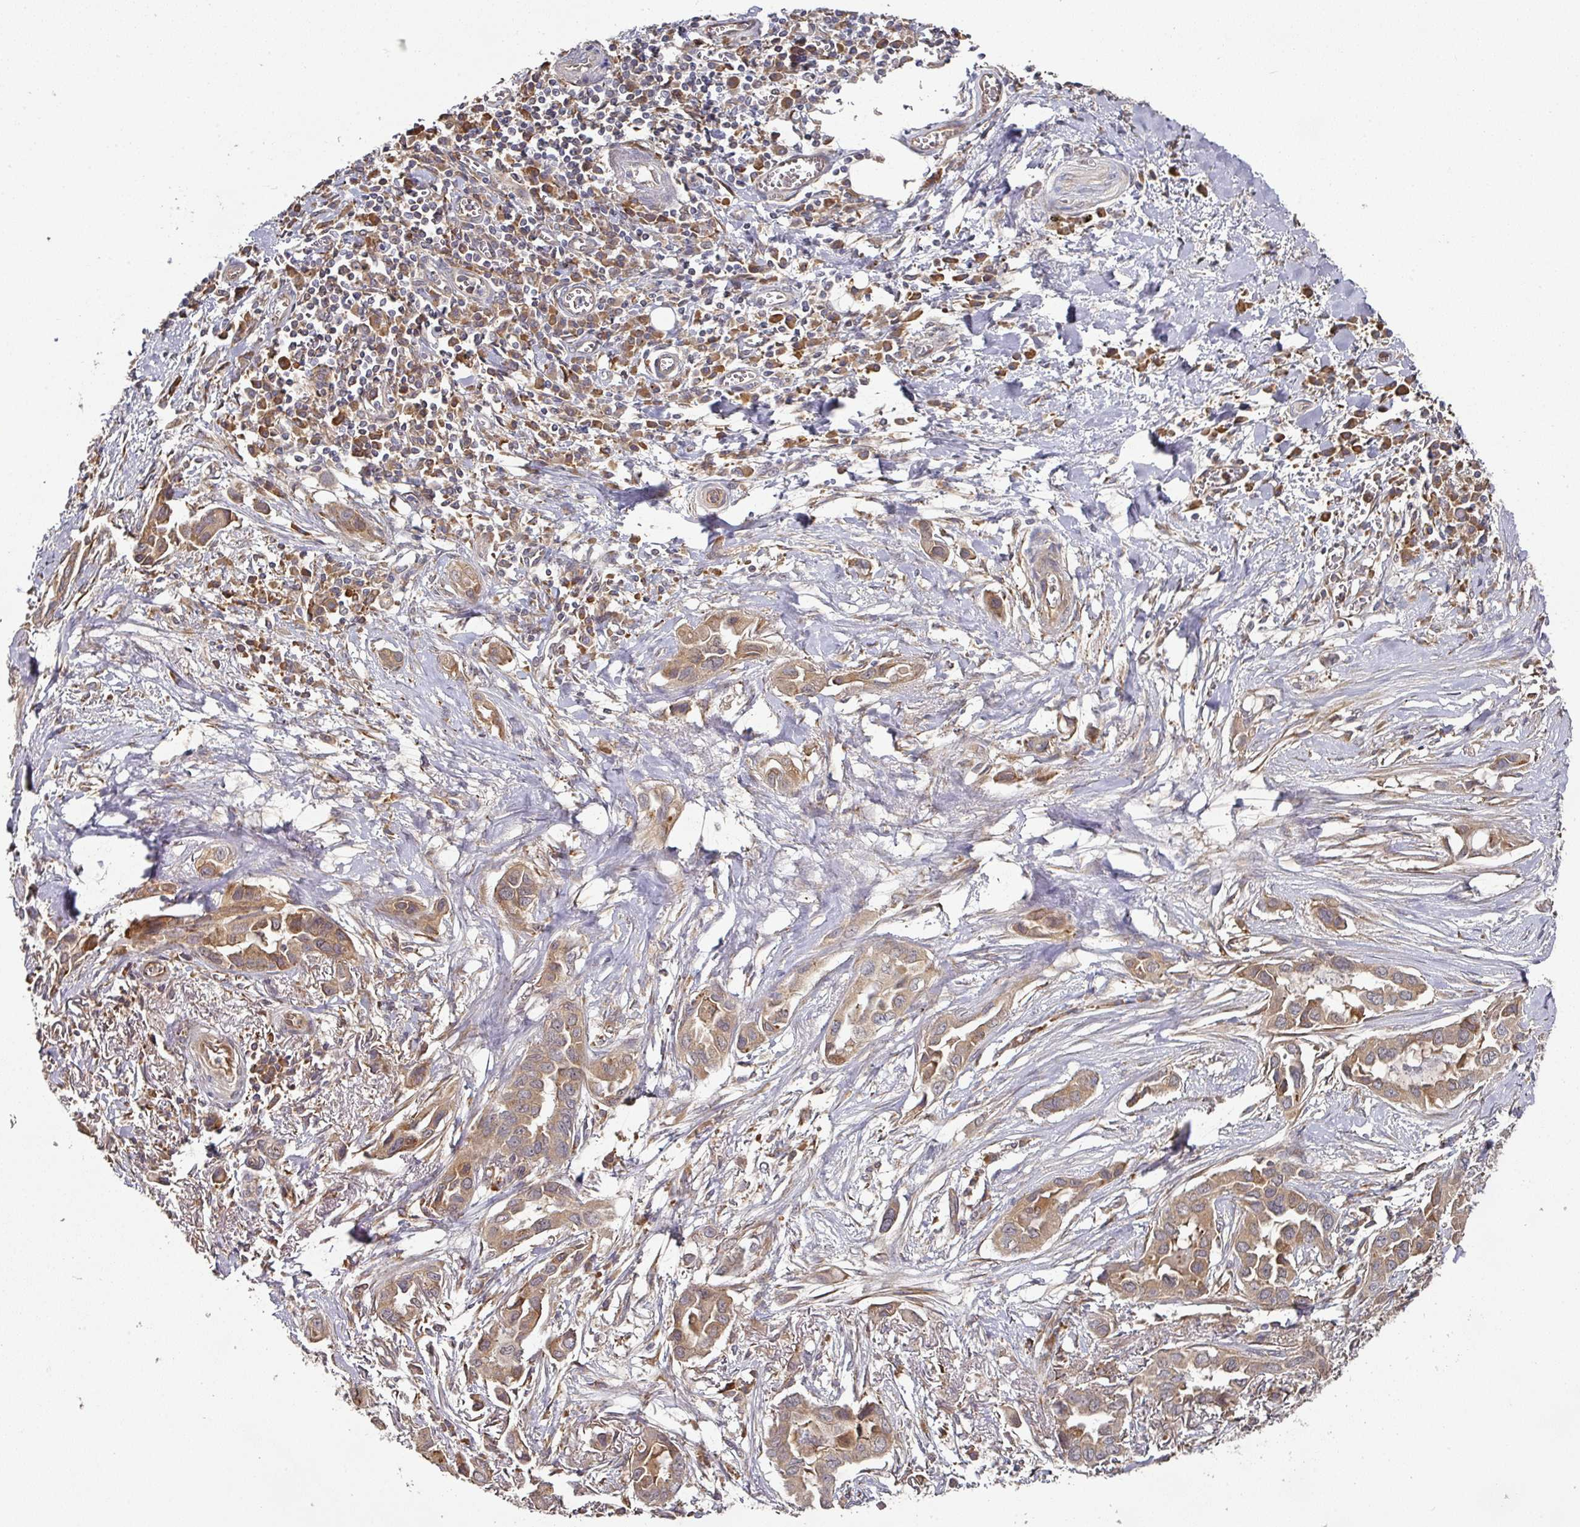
{"staining": {"intensity": "moderate", "quantity": ">75%", "location": "cytoplasmic/membranous"}, "tissue": "lung cancer", "cell_type": "Tumor cells", "image_type": "cancer", "snomed": [{"axis": "morphology", "description": "Adenocarcinoma, NOS"}, {"axis": "topography", "description": "Lung"}], "caption": "Immunohistochemistry (IHC) staining of lung cancer (adenocarcinoma), which exhibits medium levels of moderate cytoplasmic/membranous expression in approximately >75% of tumor cells indicating moderate cytoplasmic/membranous protein positivity. The staining was performed using DAB (3,3'-diaminobenzidine) (brown) for protein detection and nuclei were counterstained in hematoxylin (blue).", "gene": "CEP95", "patient": {"sex": "female", "age": 76}}